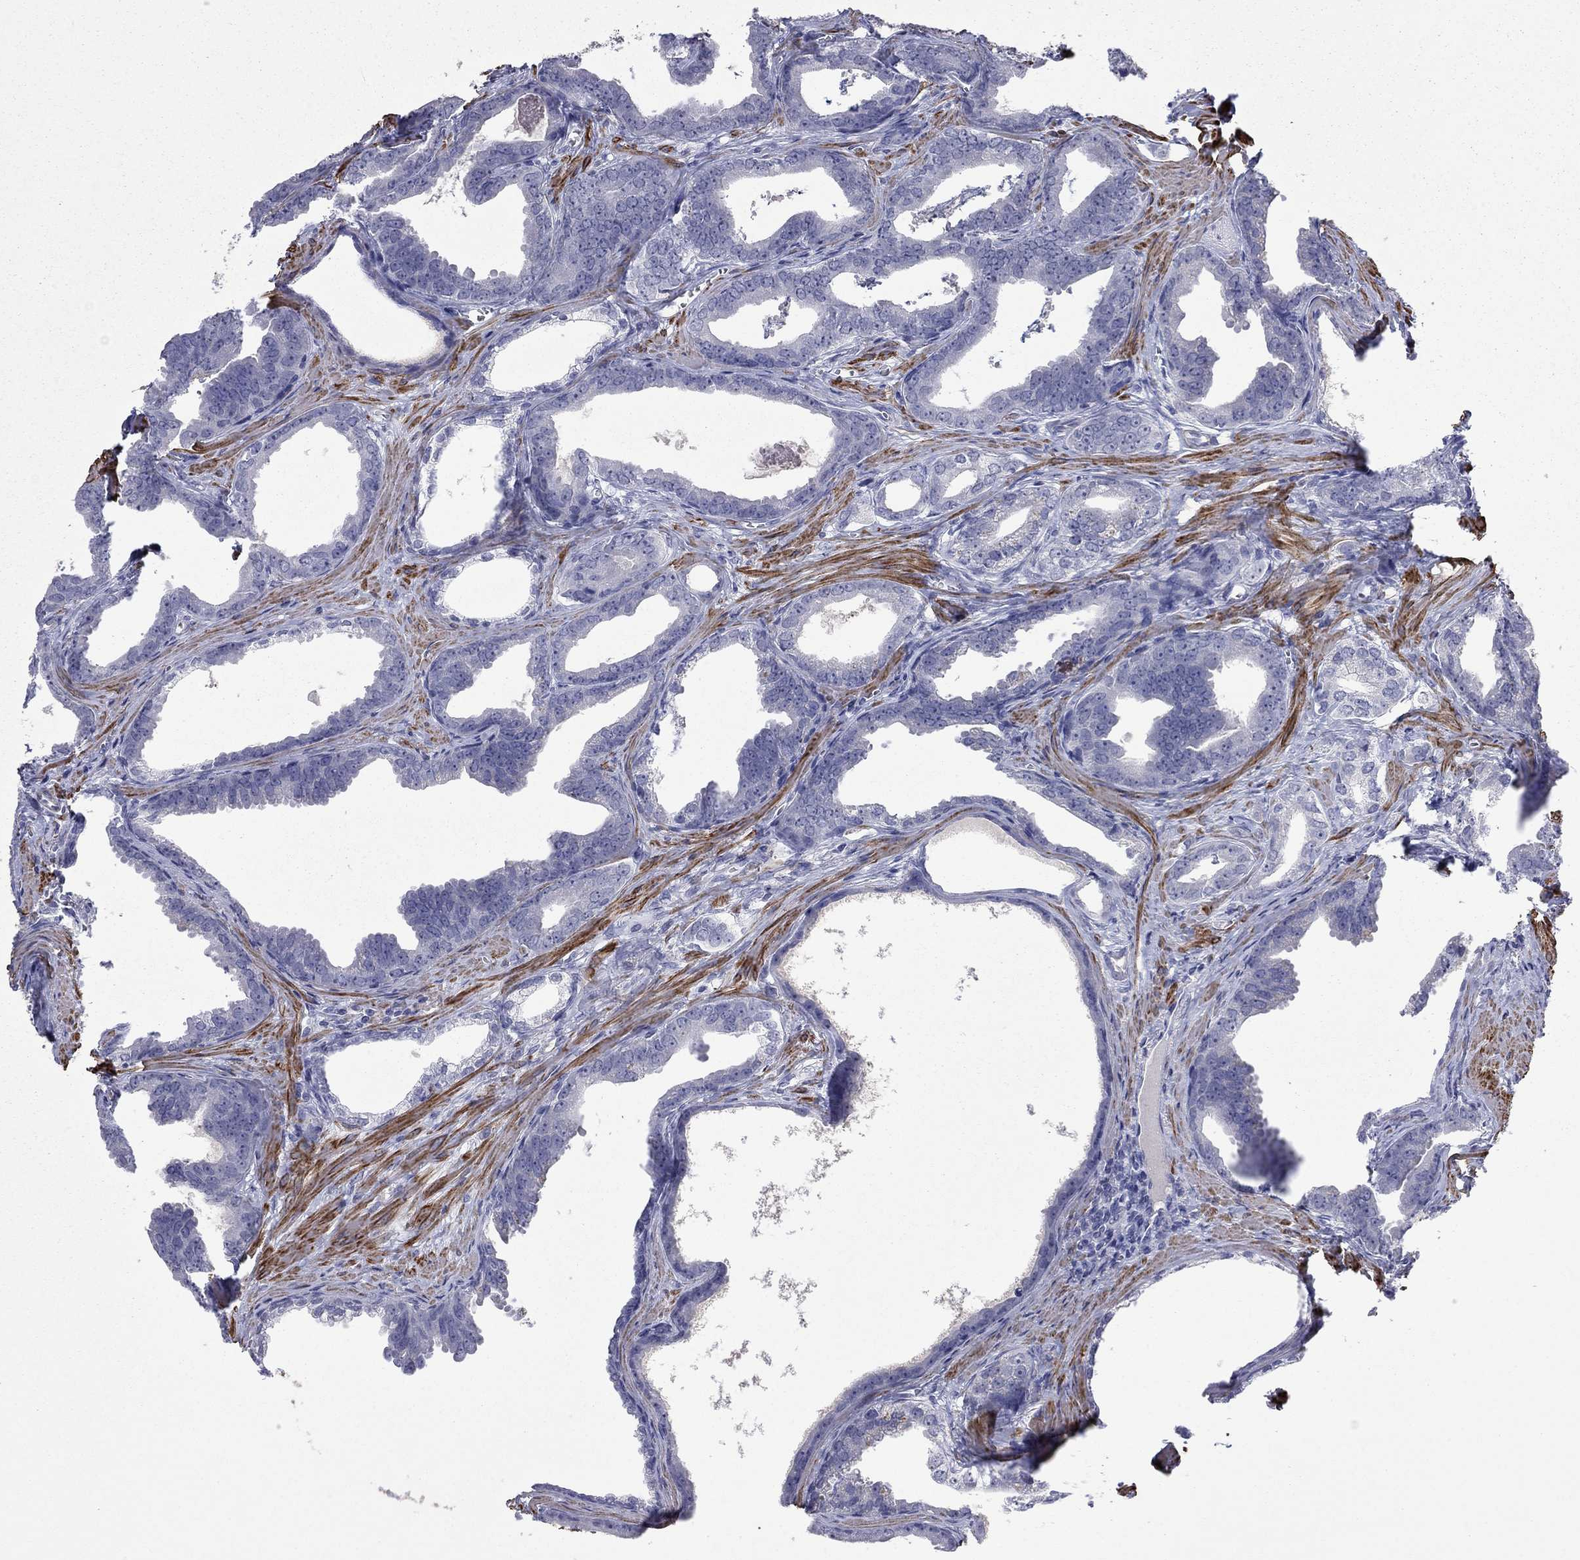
{"staining": {"intensity": "negative", "quantity": "none", "location": "none"}, "tissue": "prostate cancer", "cell_type": "Tumor cells", "image_type": "cancer", "snomed": [{"axis": "morphology", "description": "Adenocarcinoma, NOS"}, {"axis": "topography", "description": "Prostate"}], "caption": "Immunohistochemical staining of human prostate cancer (adenocarcinoma) shows no significant expression in tumor cells.", "gene": "IP6K3", "patient": {"sex": "male", "age": 66}}